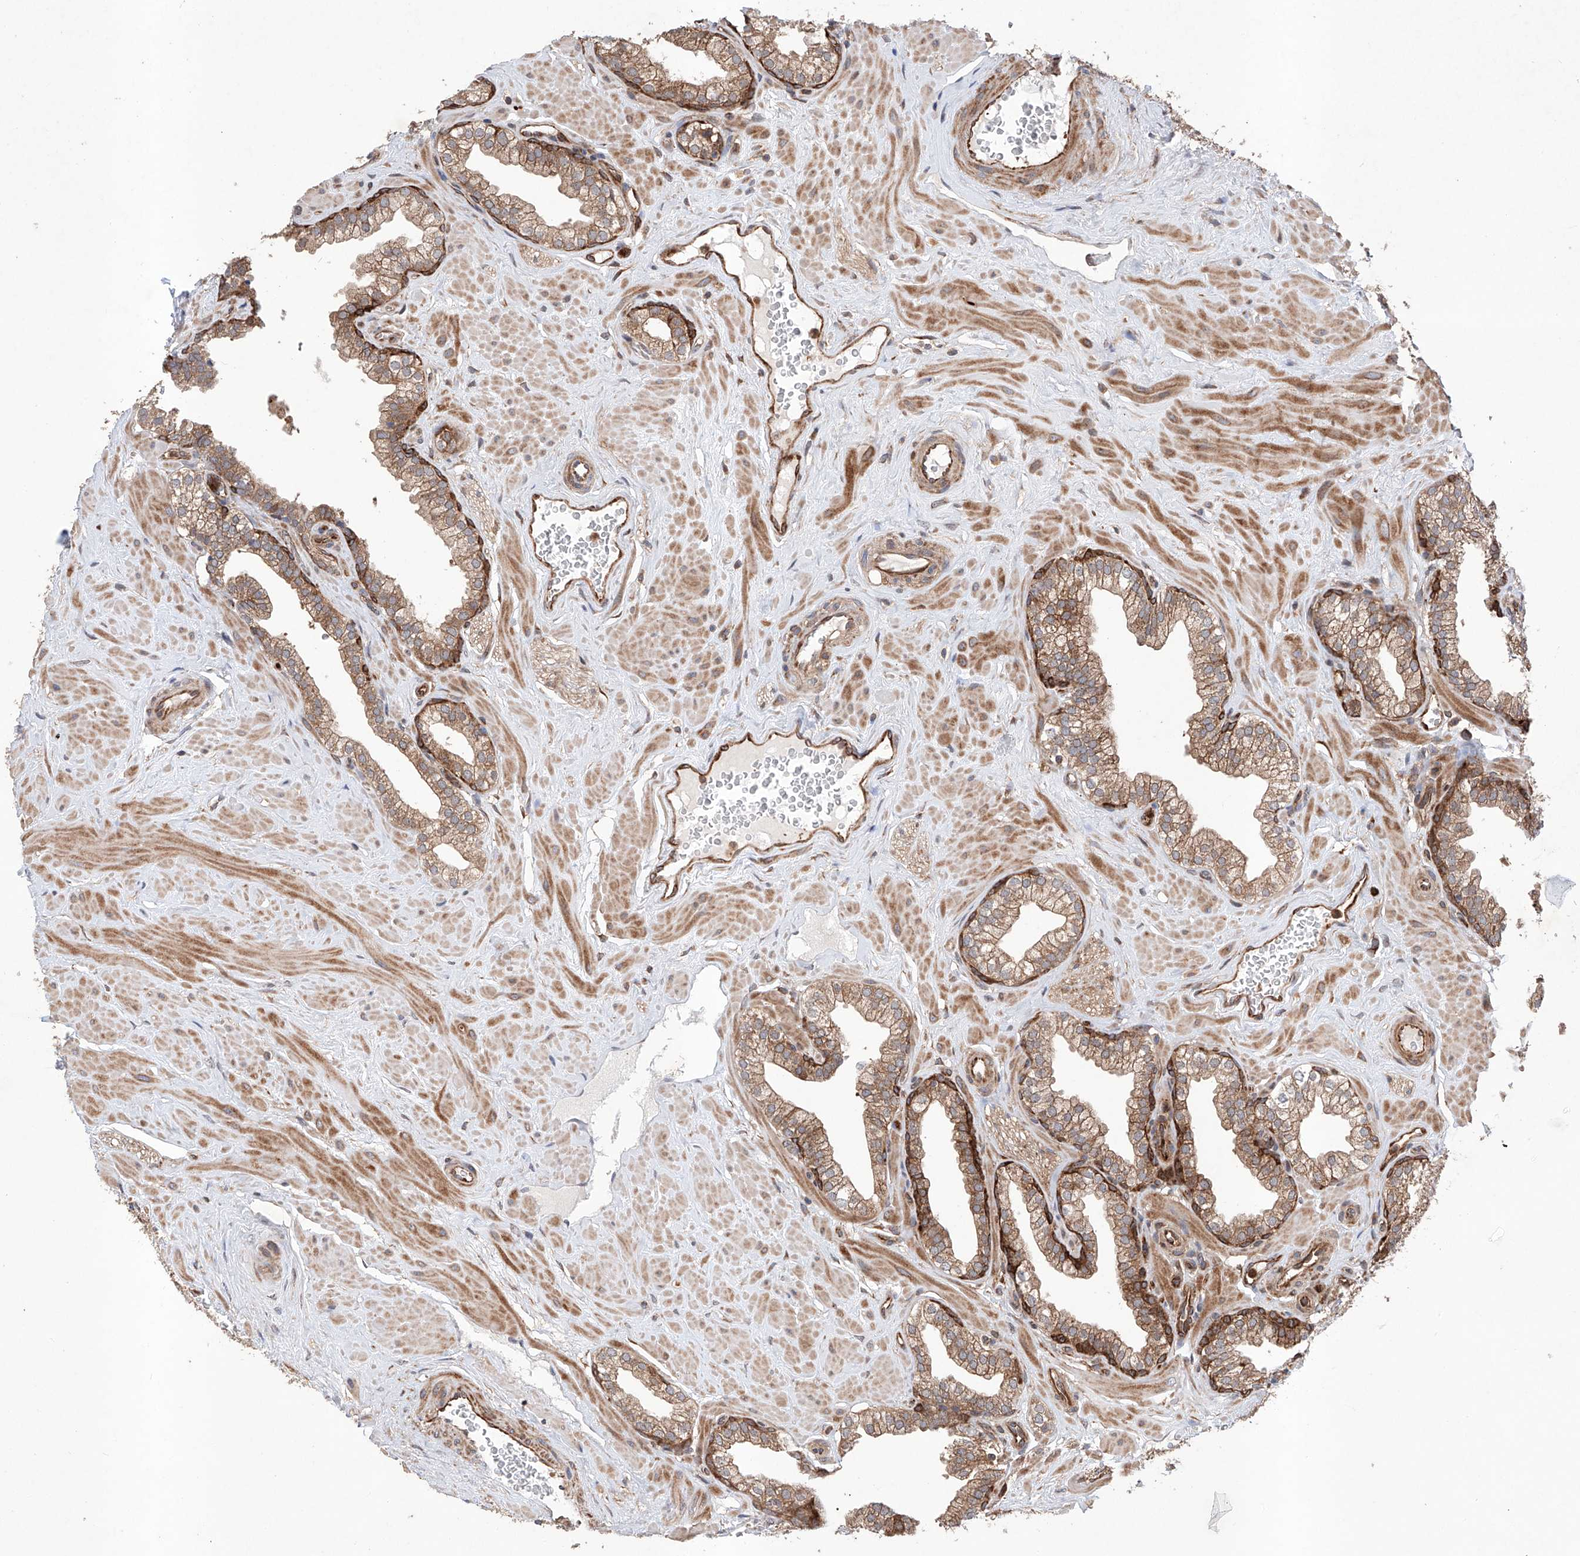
{"staining": {"intensity": "strong", "quantity": ">75%", "location": "cytoplasmic/membranous"}, "tissue": "prostate", "cell_type": "Glandular cells", "image_type": "normal", "snomed": [{"axis": "morphology", "description": "Normal tissue, NOS"}, {"axis": "morphology", "description": "Urothelial carcinoma, Low grade"}, {"axis": "topography", "description": "Urinary bladder"}, {"axis": "topography", "description": "Prostate"}], "caption": "IHC of normal prostate displays high levels of strong cytoplasmic/membranous expression in approximately >75% of glandular cells. (DAB IHC with brightfield microscopy, high magnification).", "gene": "TIMM23", "patient": {"sex": "male", "age": 60}}